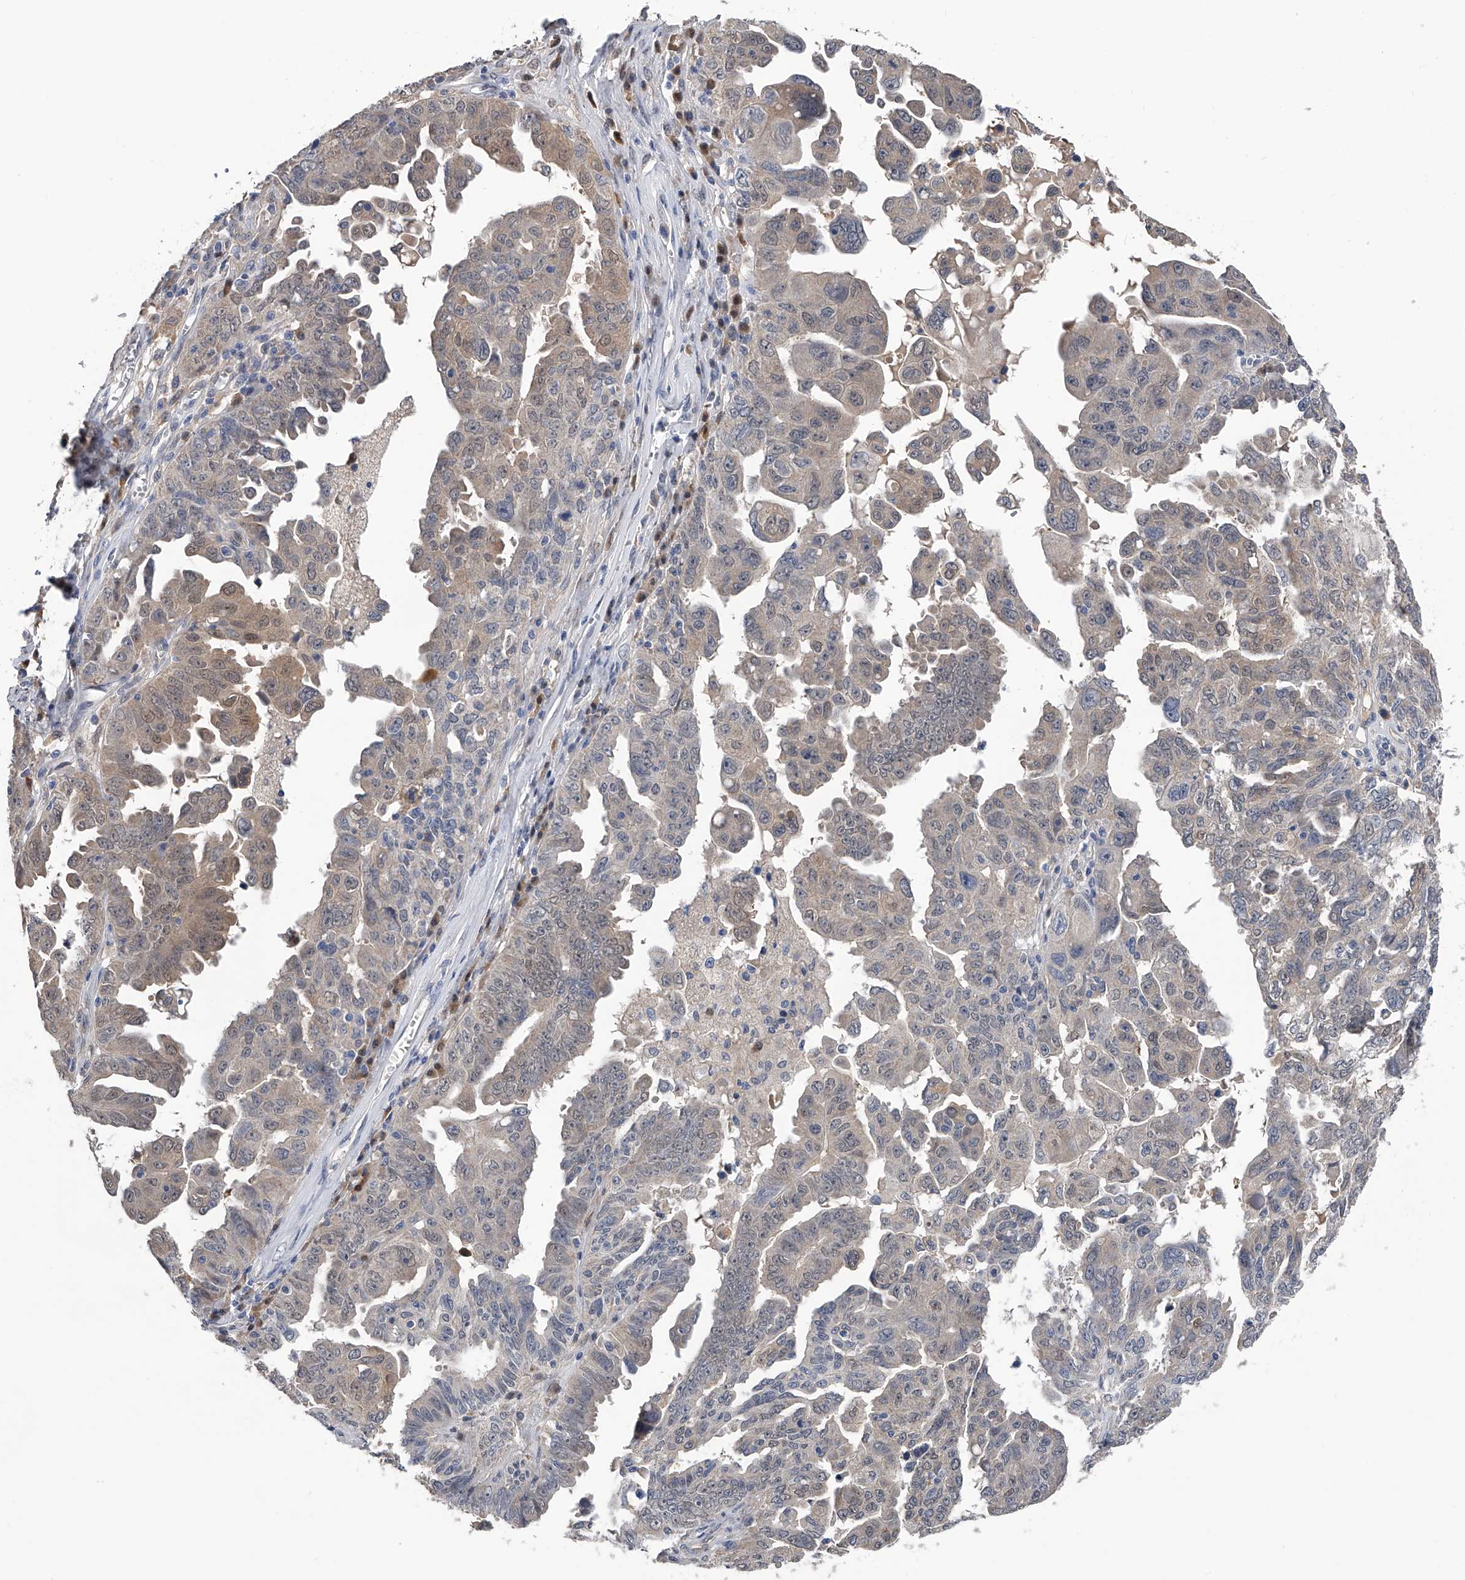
{"staining": {"intensity": "weak", "quantity": "<25%", "location": "cytoplasmic/membranous,nuclear"}, "tissue": "ovarian cancer", "cell_type": "Tumor cells", "image_type": "cancer", "snomed": [{"axis": "morphology", "description": "Carcinoma, endometroid"}, {"axis": "topography", "description": "Ovary"}], "caption": "The IHC image has no significant expression in tumor cells of ovarian endometroid carcinoma tissue.", "gene": "PGM3", "patient": {"sex": "female", "age": 62}}